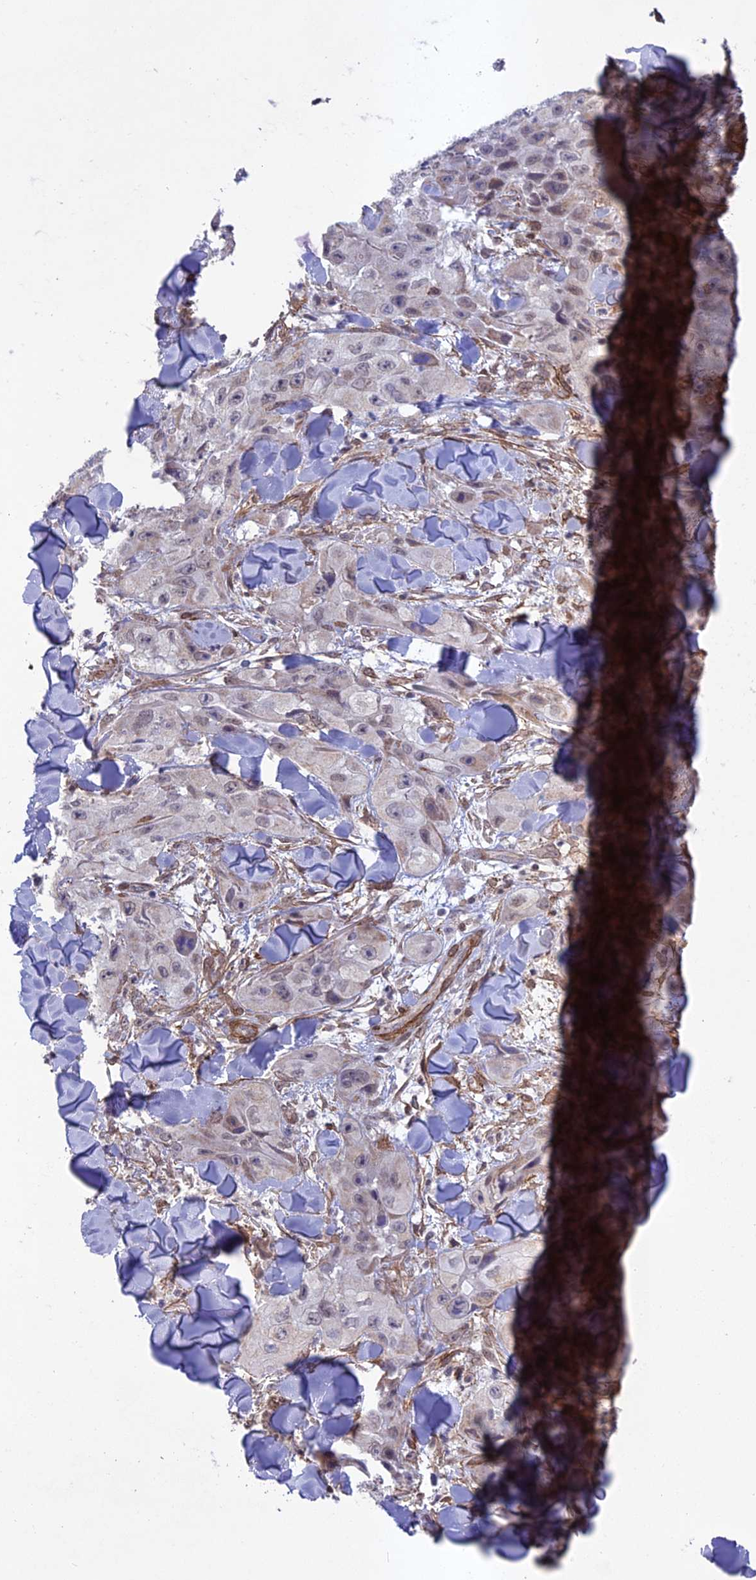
{"staining": {"intensity": "negative", "quantity": "none", "location": "none"}, "tissue": "skin cancer", "cell_type": "Tumor cells", "image_type": "cancer", "snomed": [{"axis": "morphology", "description": "Squamous cell carcinoma, NOS"}, {"axis": "topography", "description": "Skin"}, {"axis": "topography", "description": "Subcutis"}], "caption": "This is an immunohistochemistry photomicrograph of human skin cancer. There is no expression in tumor cells.", "gene": "TNS1", "patient": {"sex": "male", "age": 73}}